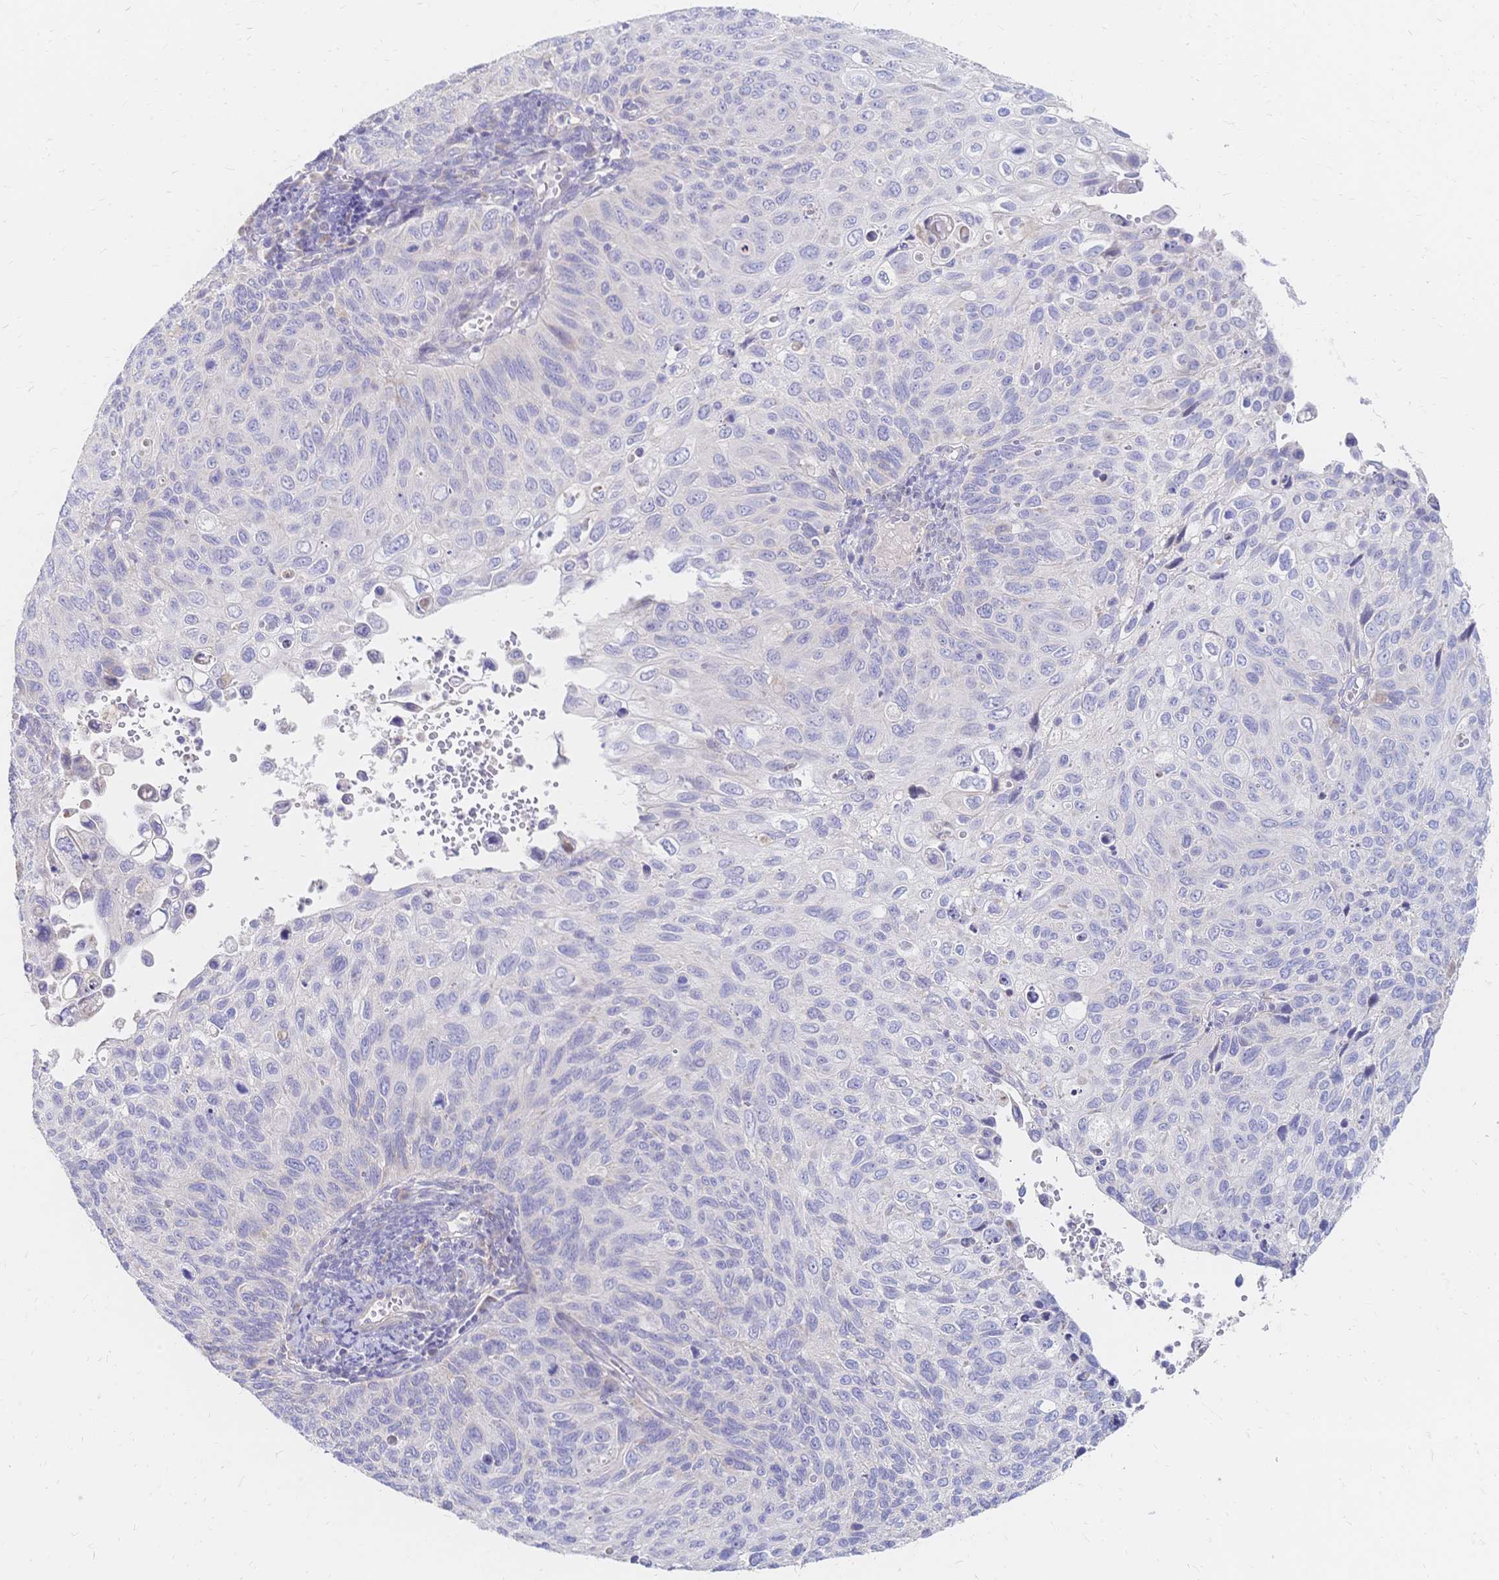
{"staining": {"intensity": "negative", "quantity": "none", "location": "none"}, "tissue": "cervical cancer", "cell_type": "Tumor cells", "image_type": "cancer", "snomed": [{"axis": "morphology", "description": "Squamous cell carcinoma, NOS"}, {"axis": "topography", "description": "Cervix"}], "caption": "A high-resolution photomicrograph shows immunohistochemistry (IHC) staining of squamous cell carcinoma (cervical), which displays no significant staining in tumor cells. (Stains: DAB (3,3'-diaminobenzidine) immunohistochemistry with hematoxylin counter stain, Microscopy: brightfield microscopy at high magnification).", "gene": "VWC2L", "patient": {"sex": "female", "age": 70}}